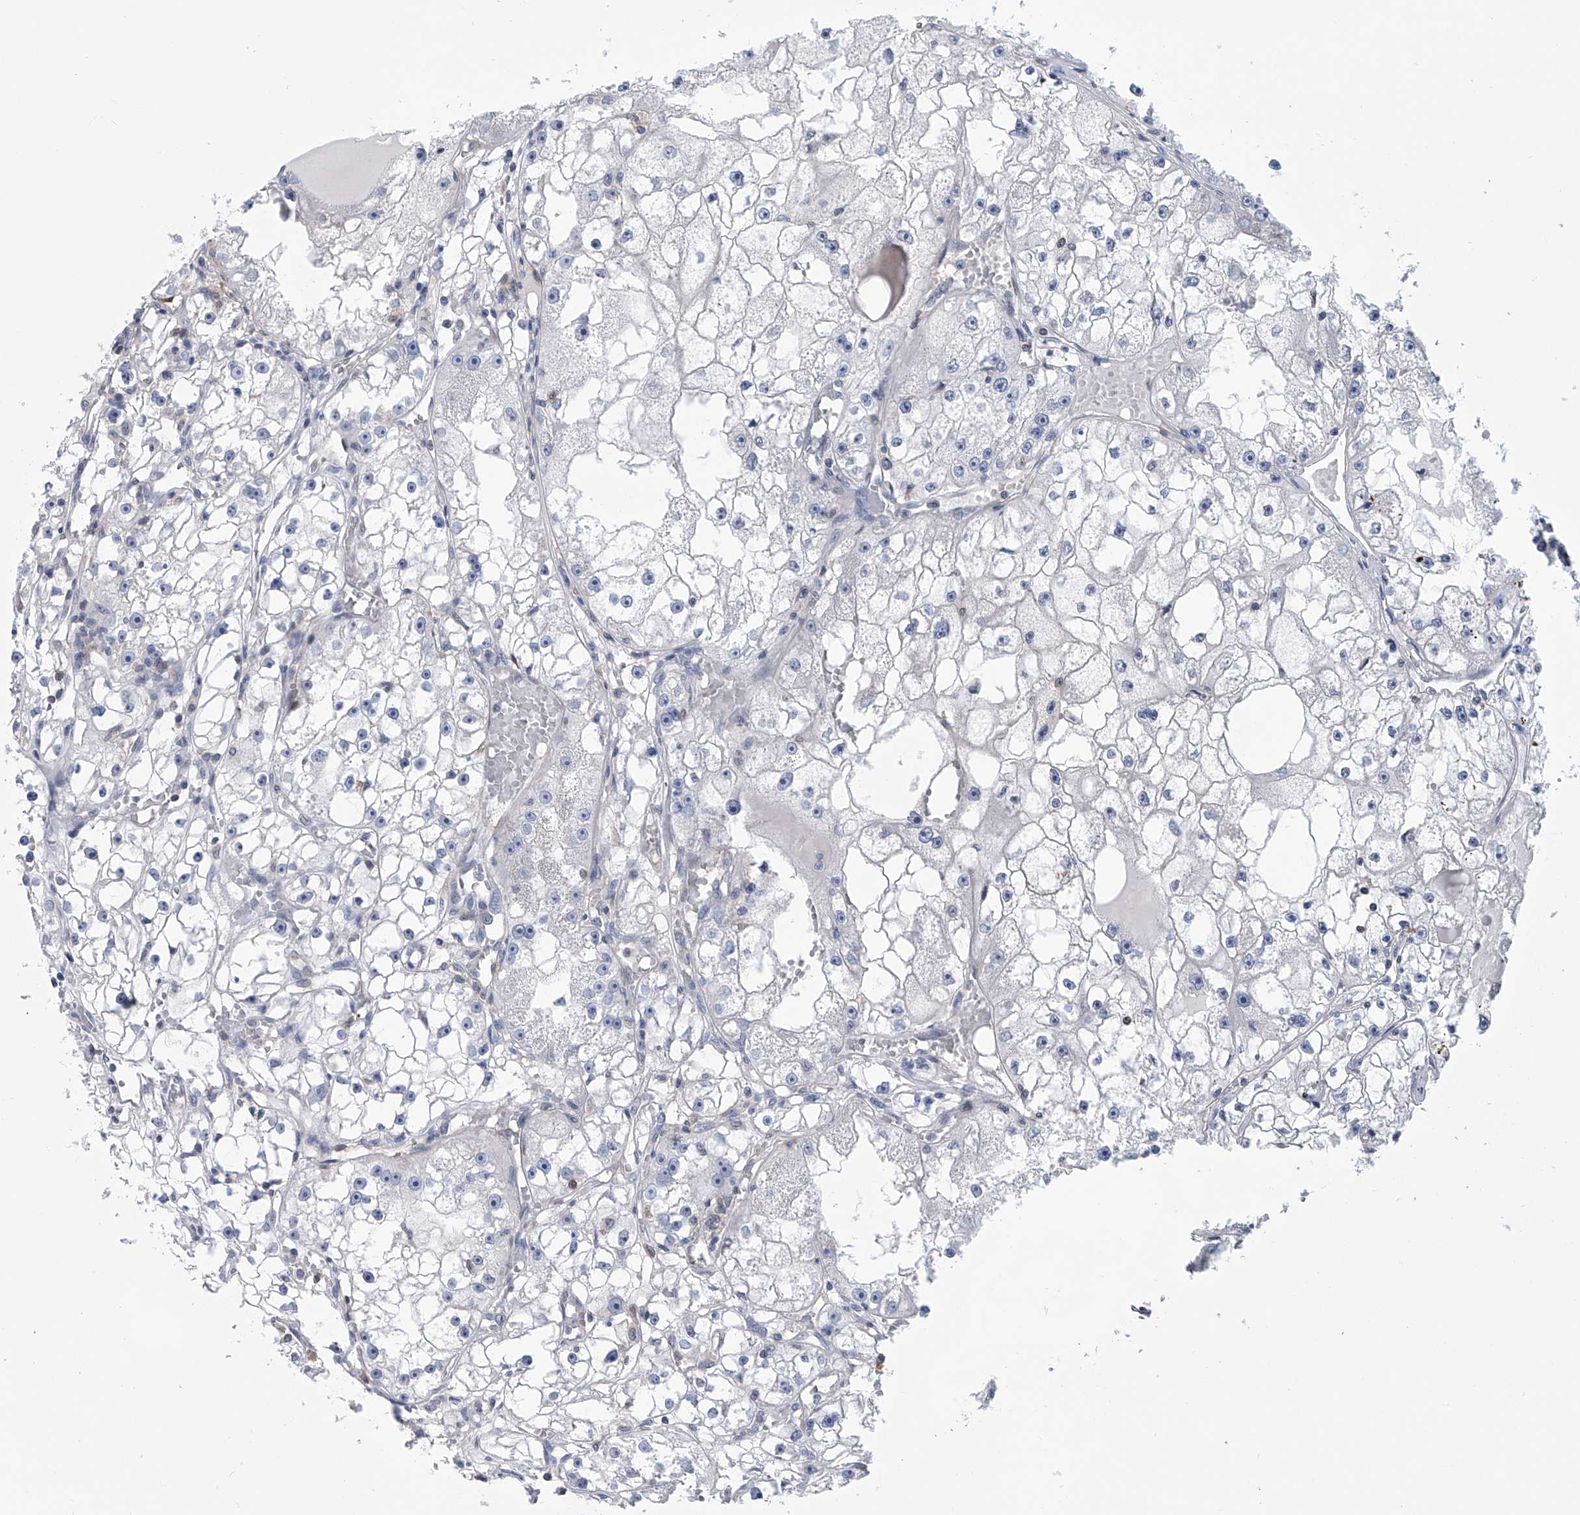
{"staining": {"intensity": "negative", "quantity": "none", "location": "none"}, "tissue": "renal cancer", "cell_type": "Tumor cells", "image_type": "cancer", "snomed": [{"axis": "morphology", "description": "Adenocarcinoma, NOS"}, {"axis": "topography", "description": "Kidney"}], "caption": "The IHC photomicrograph has no significant staining in tumor cells of renal cancer tissue. The staining was performed using DAB to visualize the protein expression in brown, while the nuclei were stained in blue with hematoxylin (Magnification: 20x).", "gene": "SERPINB9", "patient": {"sex": "male", "age": 56}}